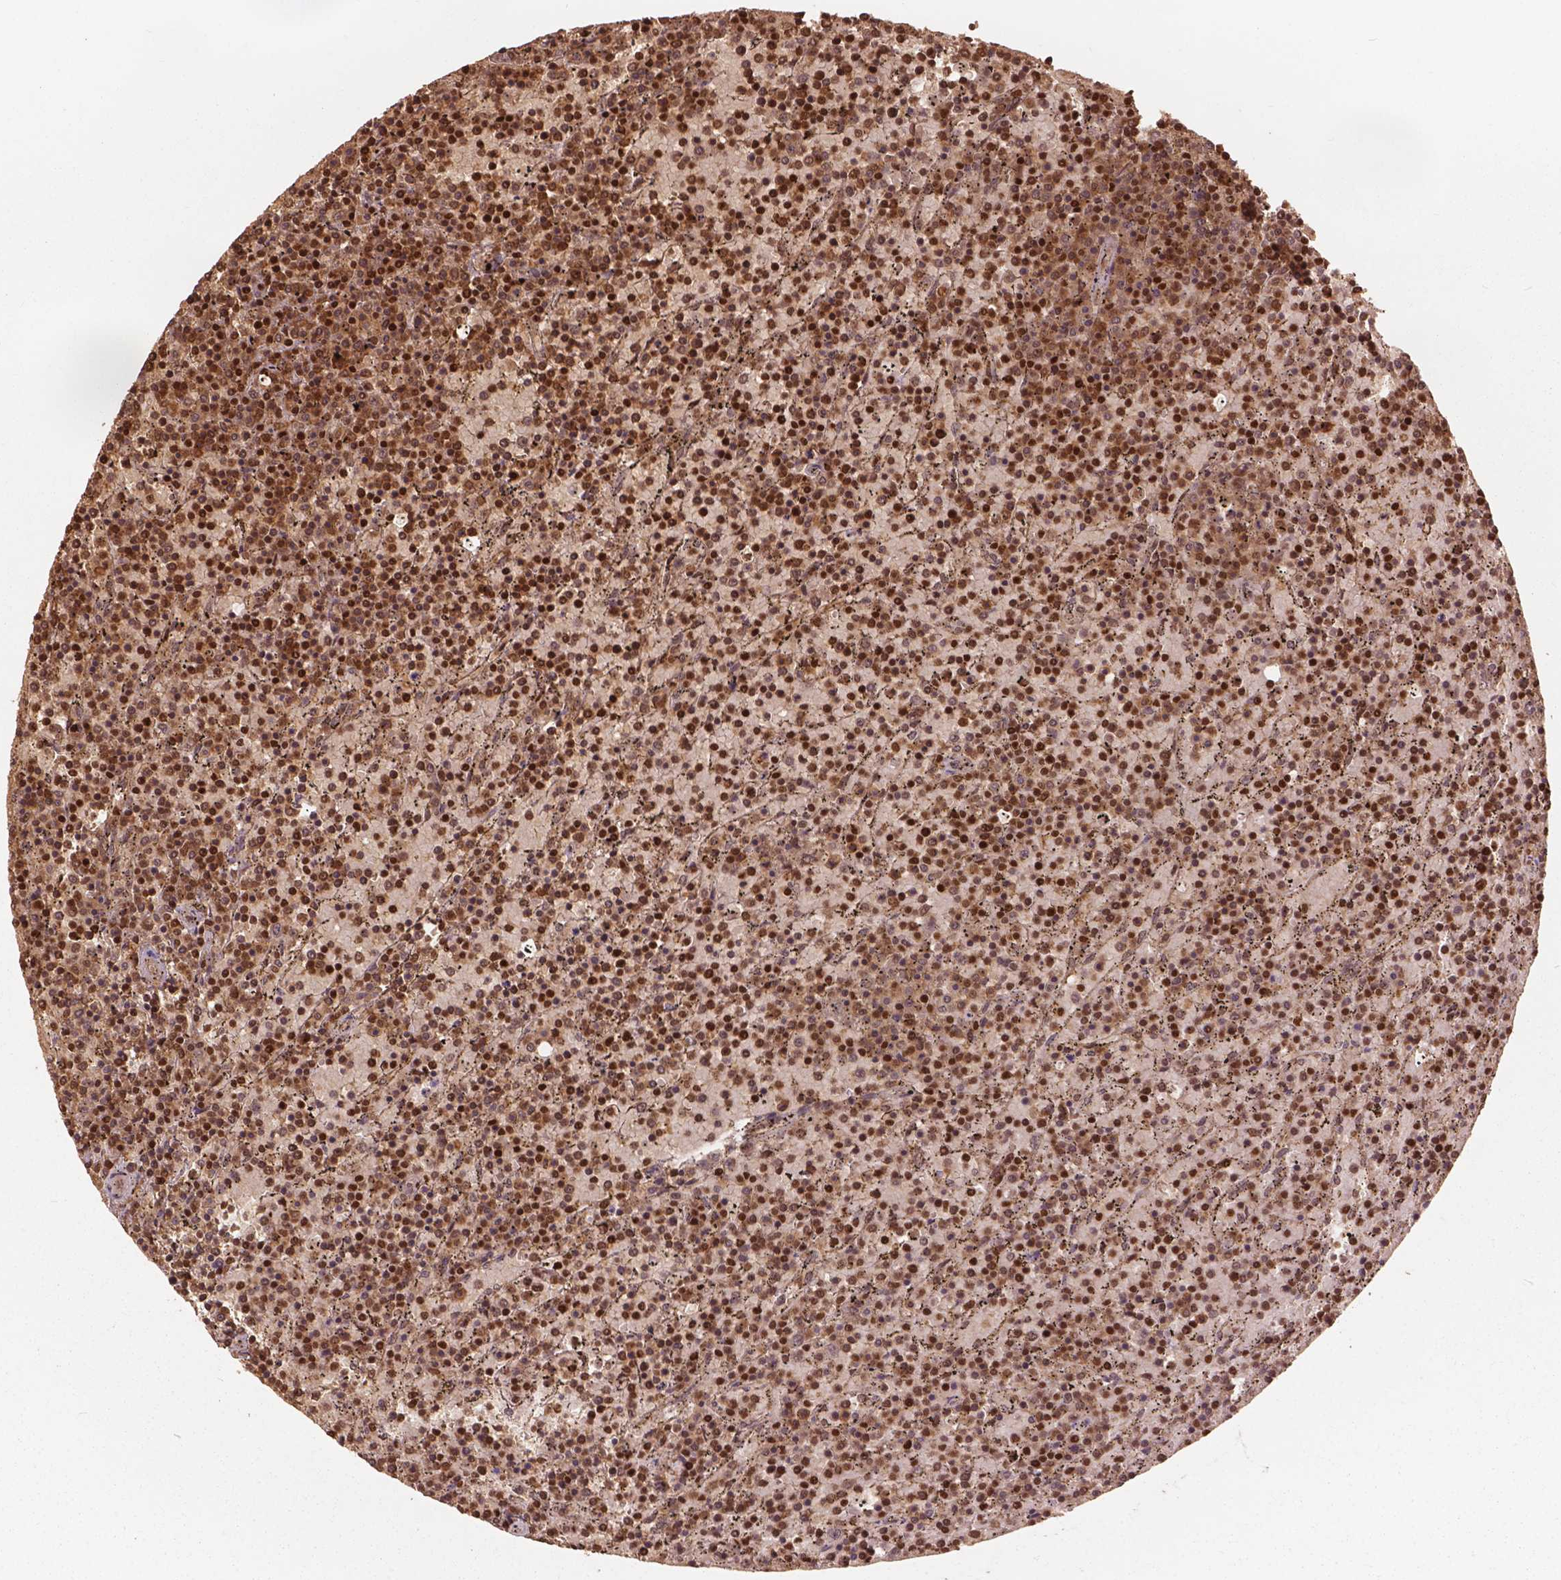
{"staining": {"intensity": "strong", "quantity": ">75%", "location": "nuclear"}, "tissue": "lymphoma", "cell_type": "Tumor cells", "image_type": "cancer", "snomed": [{"axis": "morphology", "description": "Malignant lymphoma, non-Hodgkin's type, Low grade"}, {"axis": "topography", "description": "Spleen"}], "caption": "Protein staining by immunohistochemistry (IHC) reveals strong nuclear staining in about >75% of tumor cells in lymphoma.", "gene": "ANP32B", "patient": {"sex": "female", "age": 77}}